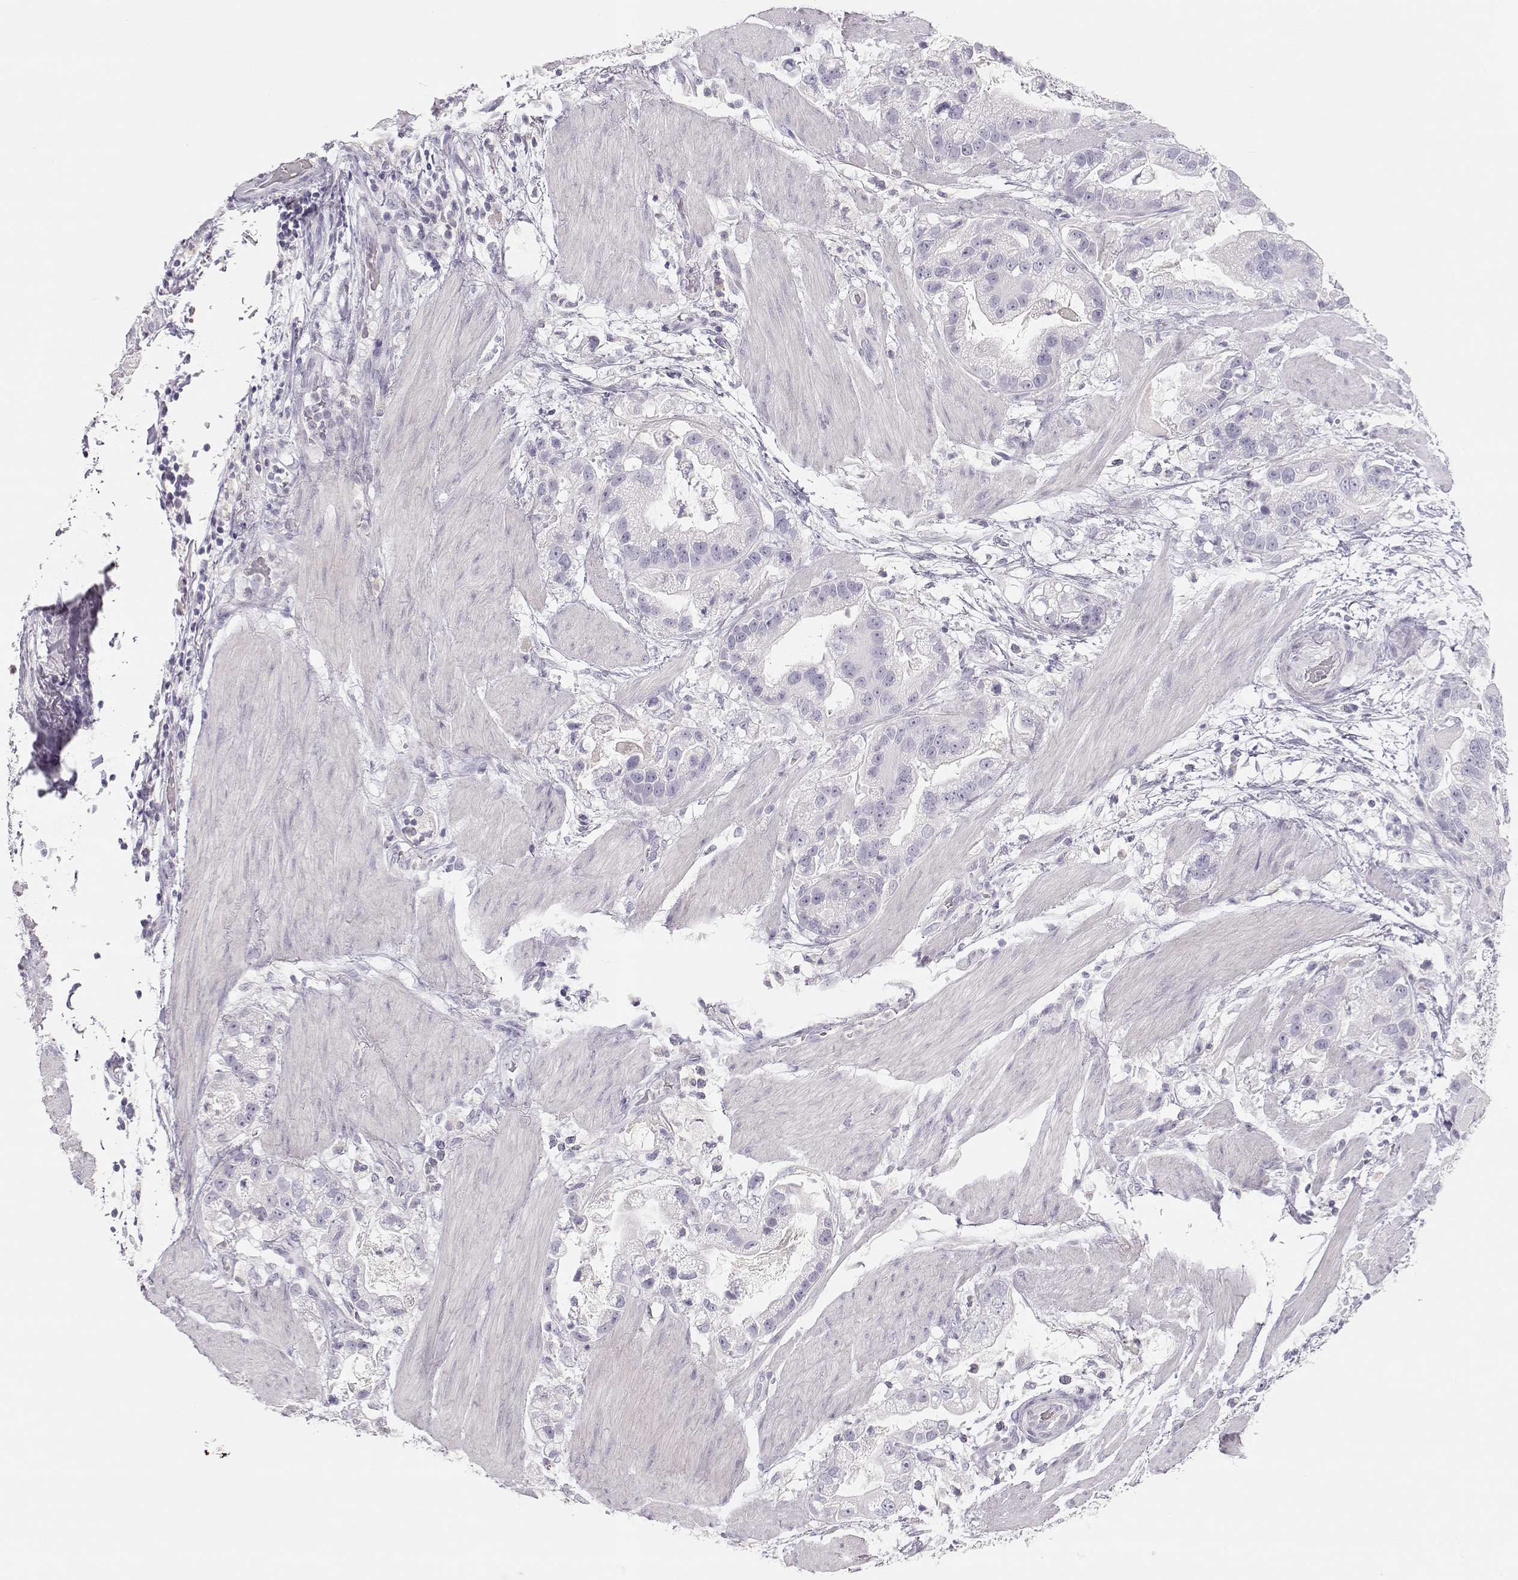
{"staining": {"intensity": "negative", "quantity": "none", "location": "none"}, "tissue": "stomach cancer", "cell_type": "Tumor cells", "image_type": "cancer", "snomed": [{"axis": "morphology", "description": "Adenocarcinoma, NOS"}, {"axis": "topography", "description": "Stomach"}], "caption": "Immunohistochemistry photomicrograph of adenocarcinoma (stomach) stained for a protein (brown), which reveals no expression in tumor cells. Nuclei are stained in blue.", "gene": "LEPR", "patient": {"sex": "male", "age": 59}}